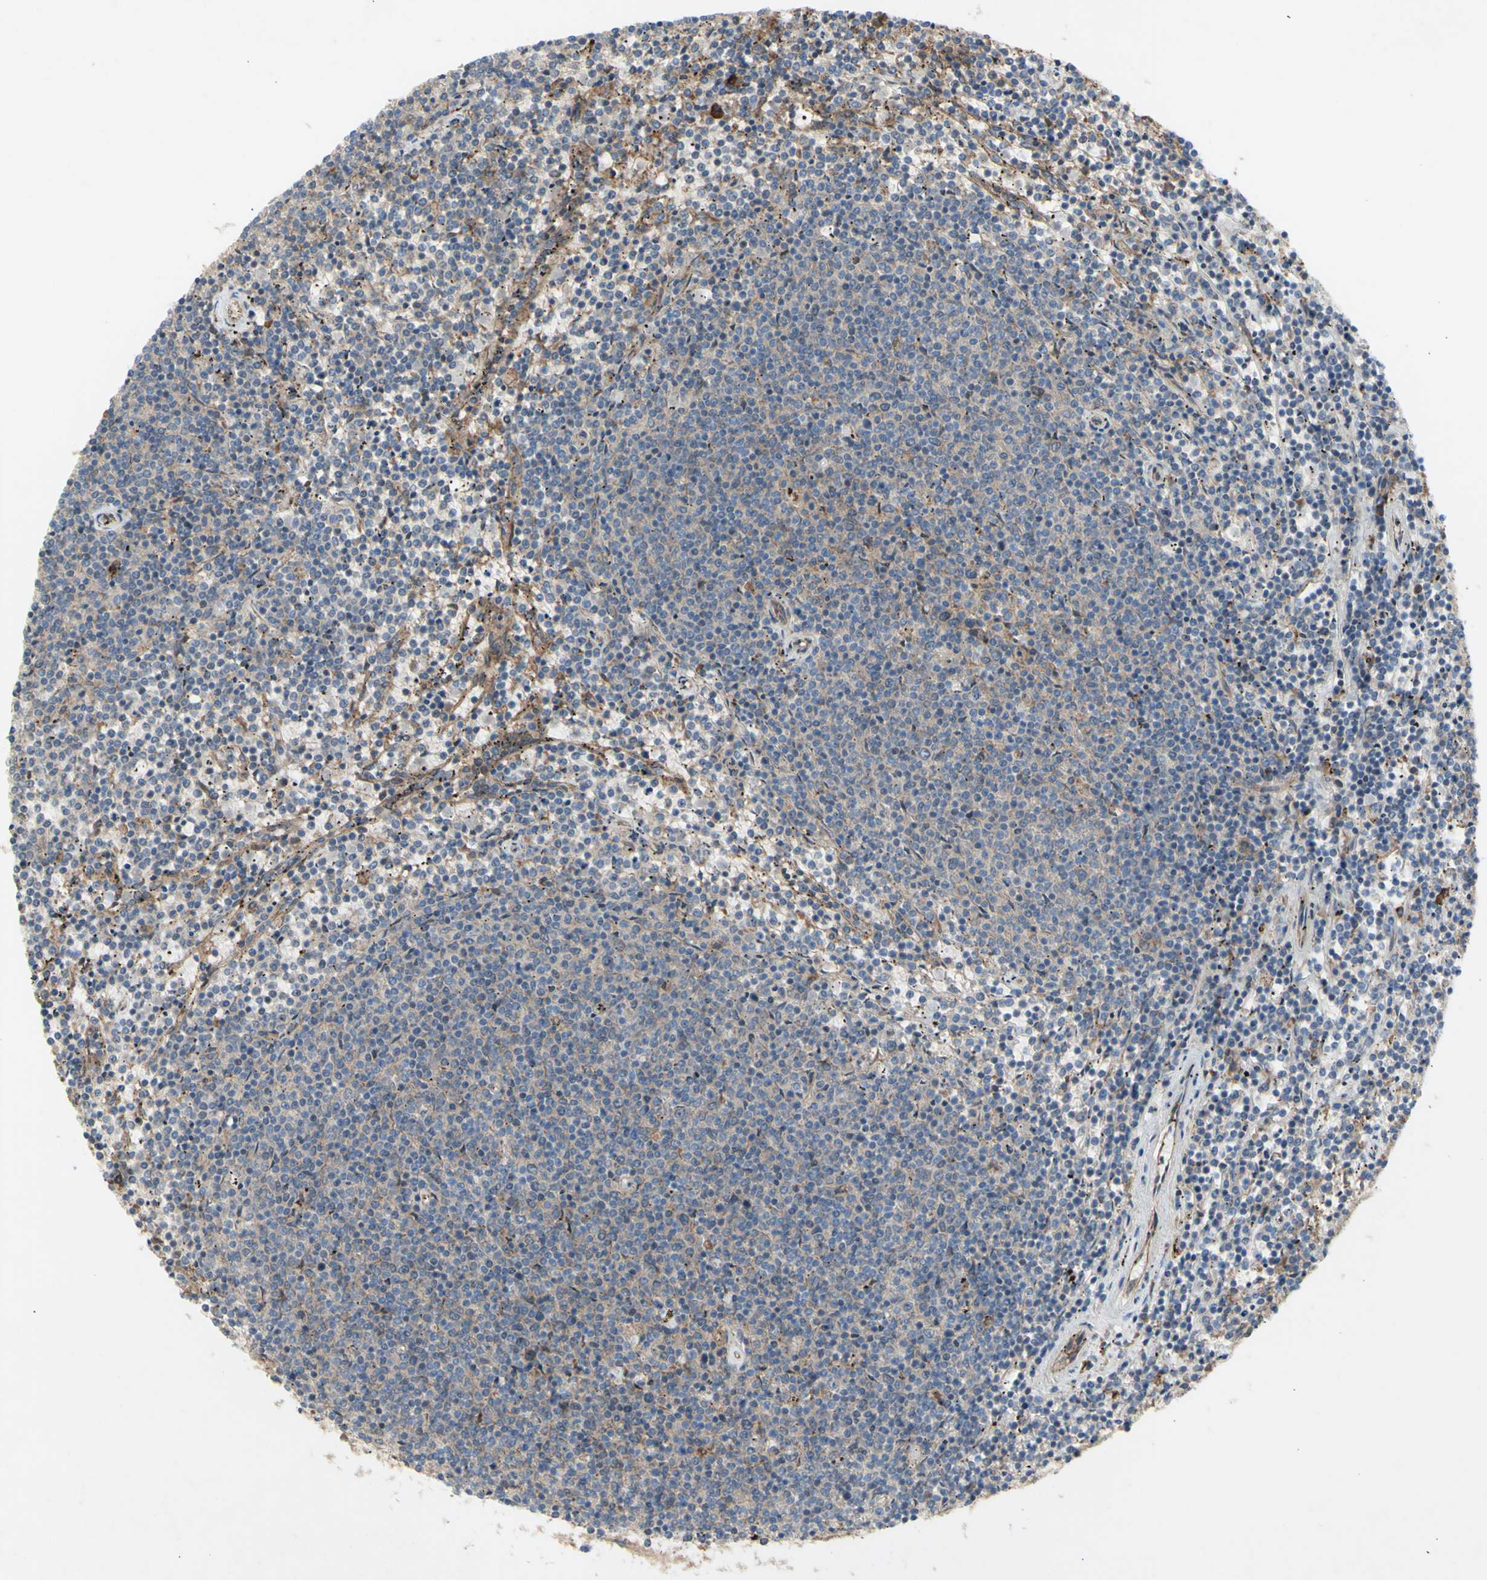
{"staining": {"intensity": "weak", "quantity": "<25%", "location": "cytoplasmic/membranous"}, "tissue": "lymphoma", "cell_type": "Tumor cells", "image_type": "cancer", "snomed": [{"axis": "morphology", "description": "Malignant lymphoma, non-Hodgkin's type, Low grade"}, {"axis": "topography", "description": "Spleen"}], "caption": "This micrograph is of lymphoma stained with immunohistochemistry (IHC) to label a protein in brown with the nuclei are counter-stained blue. There is no staining in tumor cells.", "gene": "KLC1", "patient": {"sex": "female", "age": 50}}